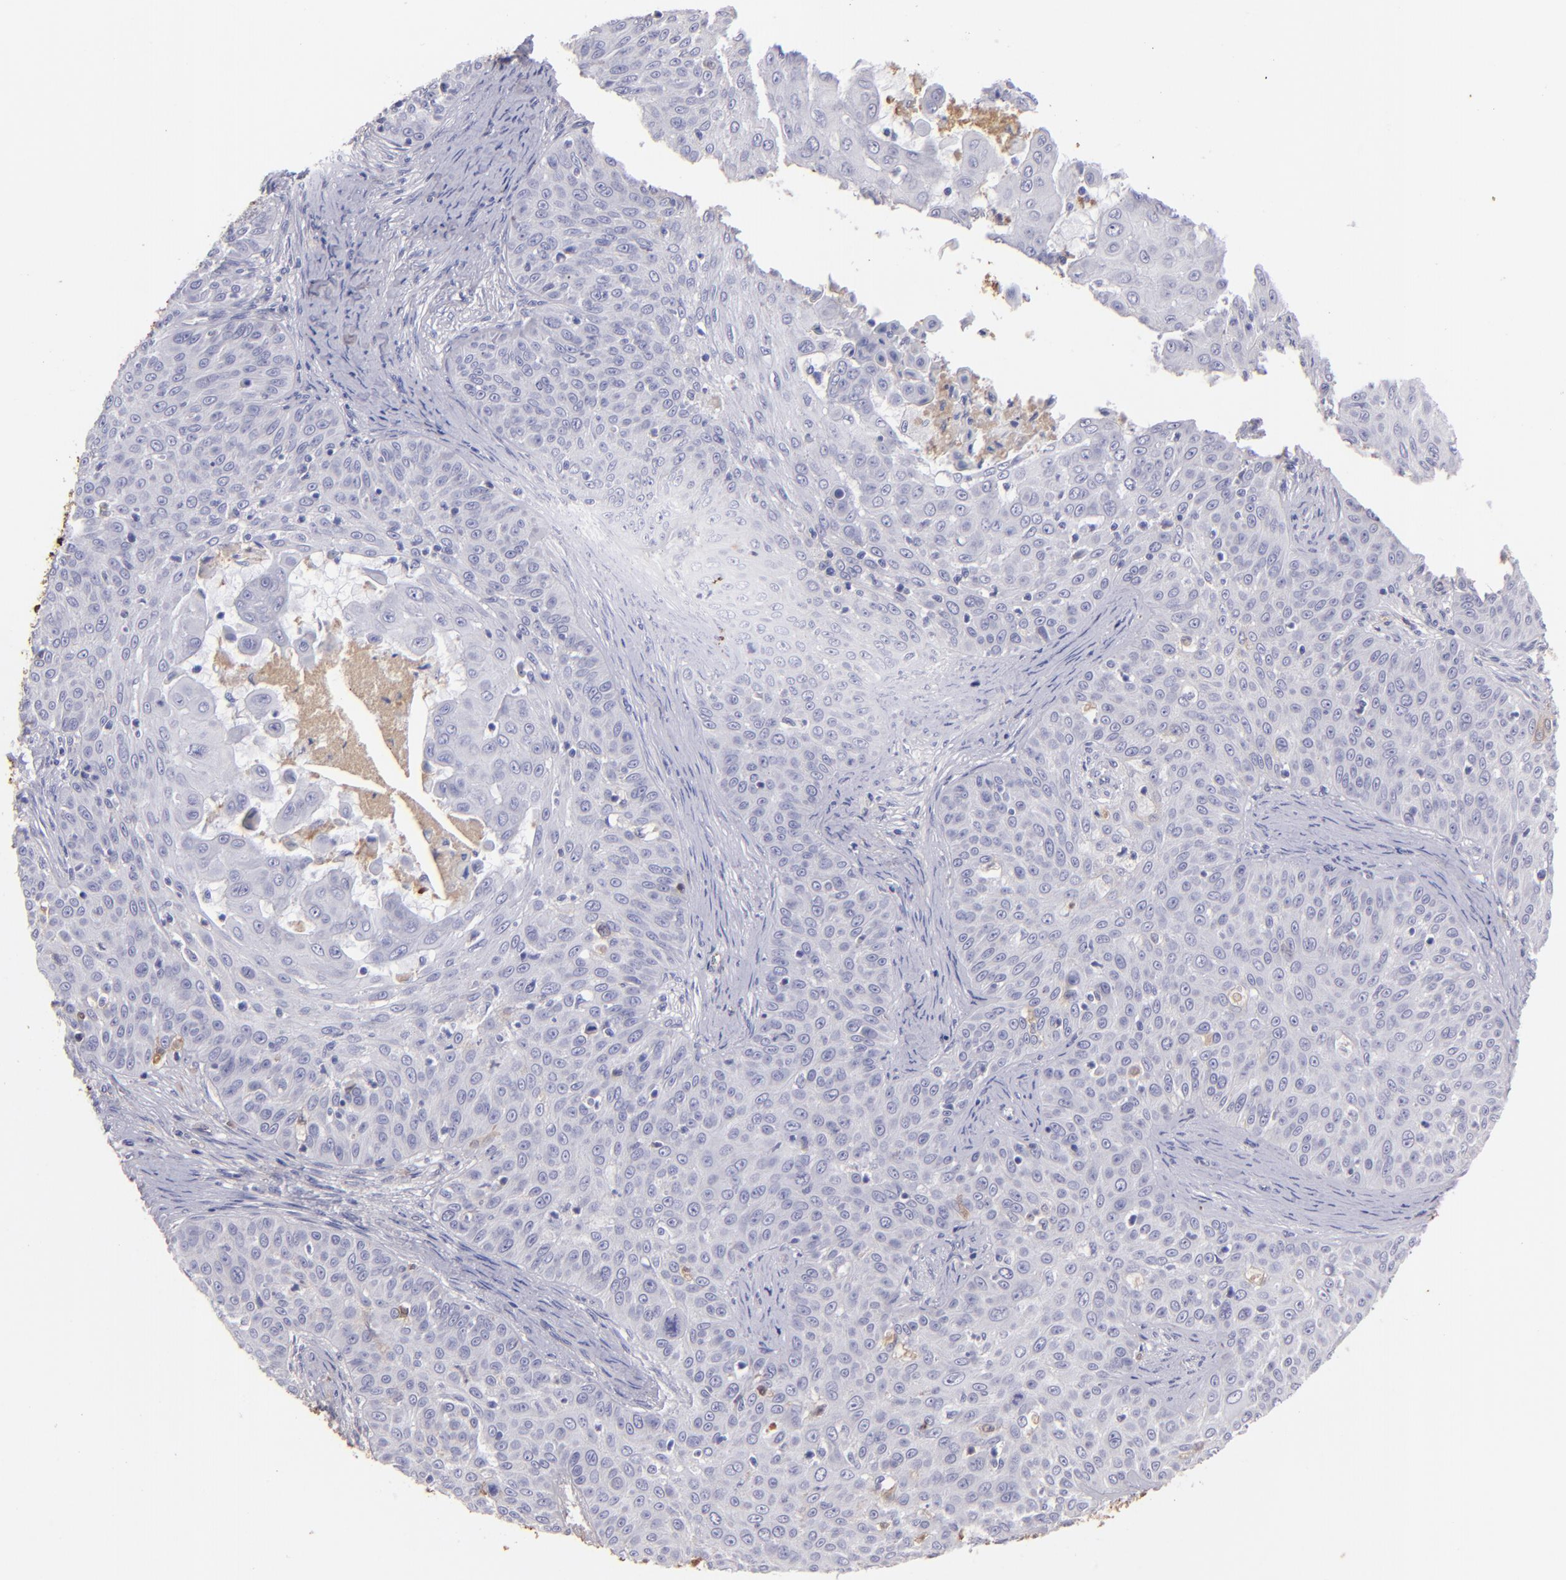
{"staining": {"intensity": "negative", "quantity": "none", "location": "none"}, "tissue": "skin cancer", "cell_type": "Tumor cells", "image_type": "cancer", "snomed": [{"axis": "morphology", "description": "Squamous cell carcinoma, NOS"}, {"axis": "topography", "description": "Skin"}], "caption": "Tumor cells are negative for protein expression in human squamous cell carcinoma (skin).", "gene": "FGB", "patient": {"sex": "male", "age": 82}}